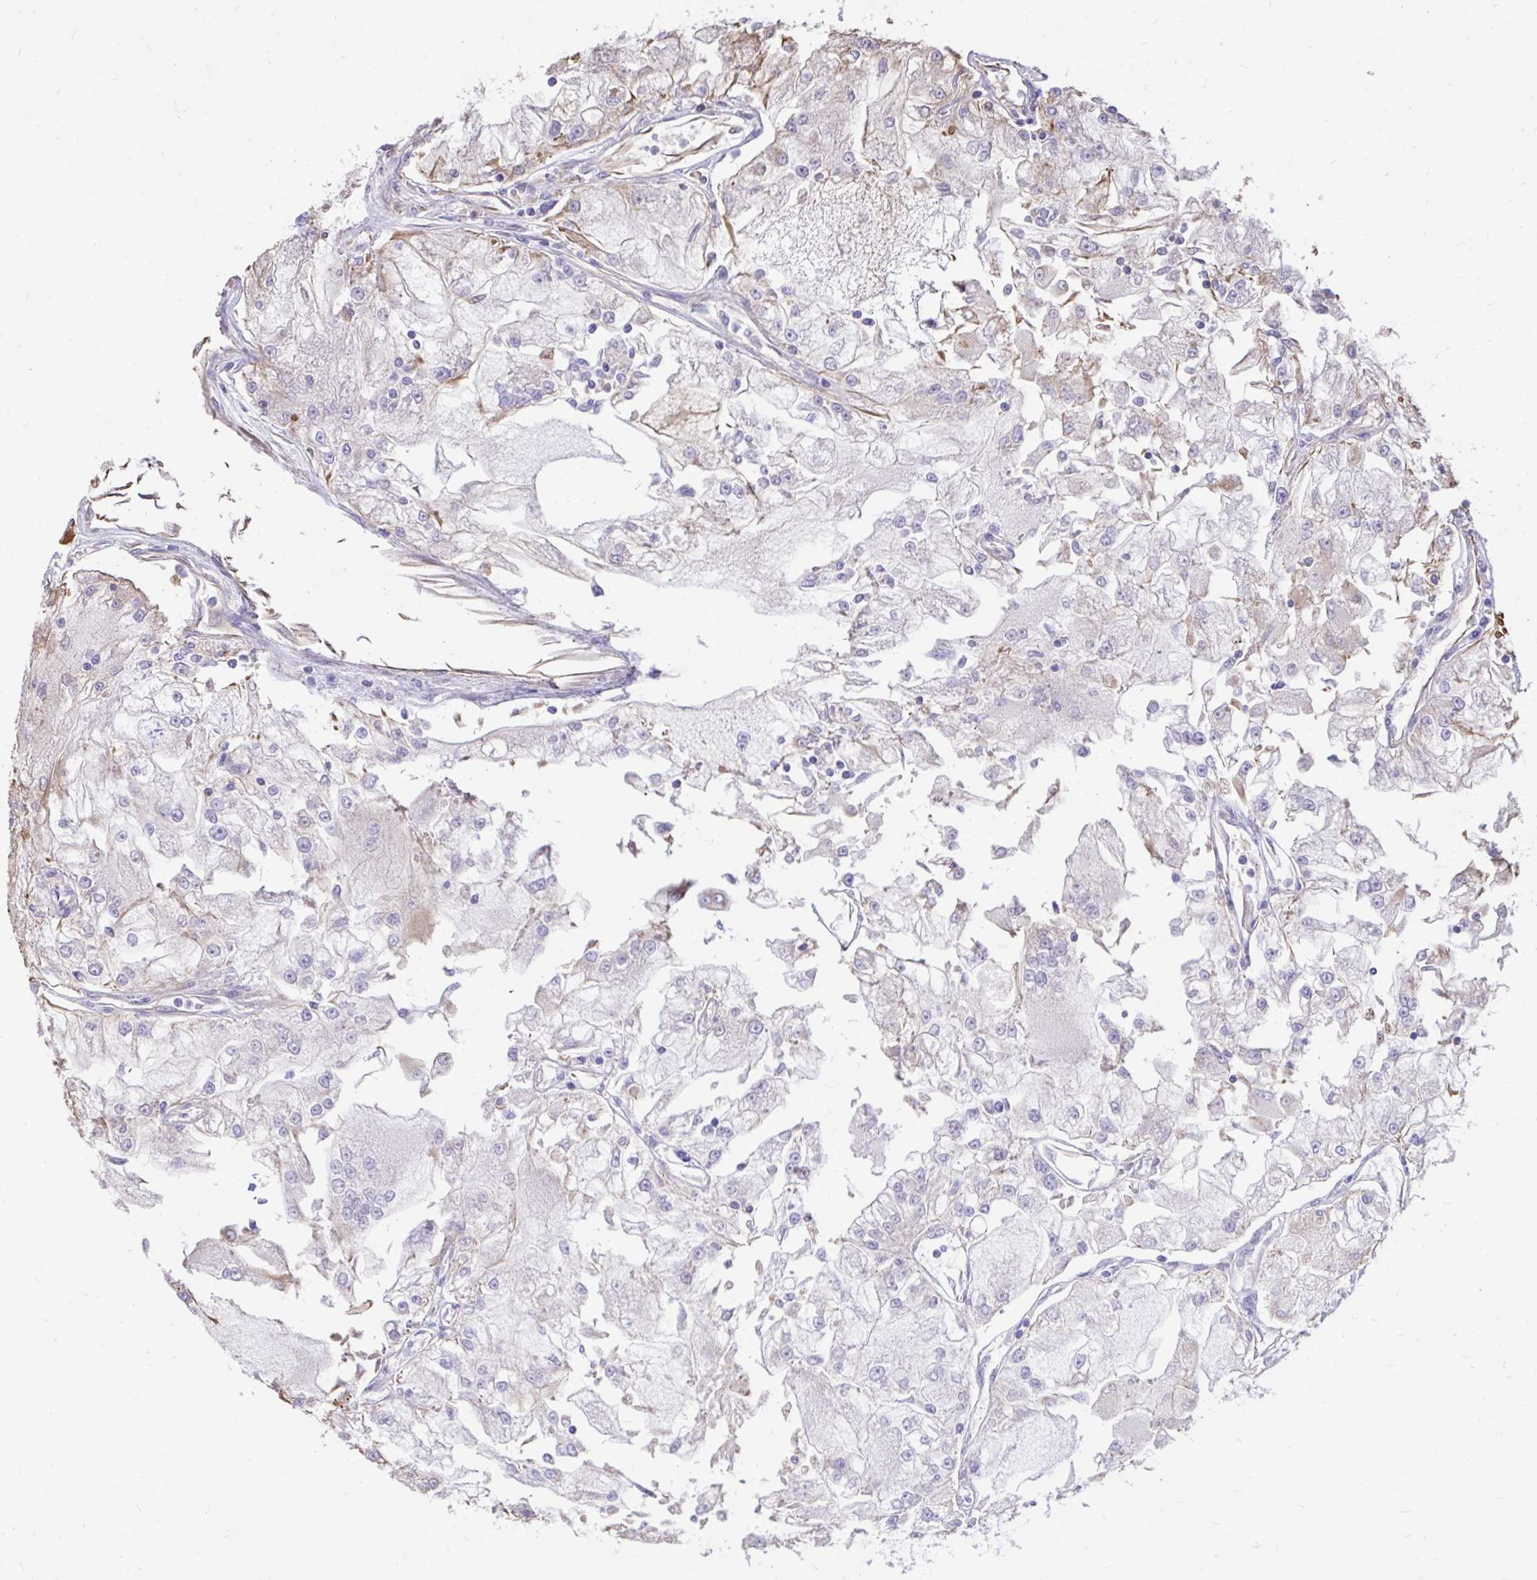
{"staining": {"intensity": "negative", "quantity": "none", "location": "none"}, "tissue": "renal cancer", "cell_type": "Tumor cells", "image_type": "cancer", "snomed": [{"axis": "morphology", "description": "Adenocarcinoma, NOS"}, {"axis": "topography", "description": "Kidney"}], "caption": "Protein analysis of renal cancer (adenocarcinoma) exhibits no significant staining in tumor cells.", "gene": "RNF103", "patient": {"sex": "female", "age": 72}}